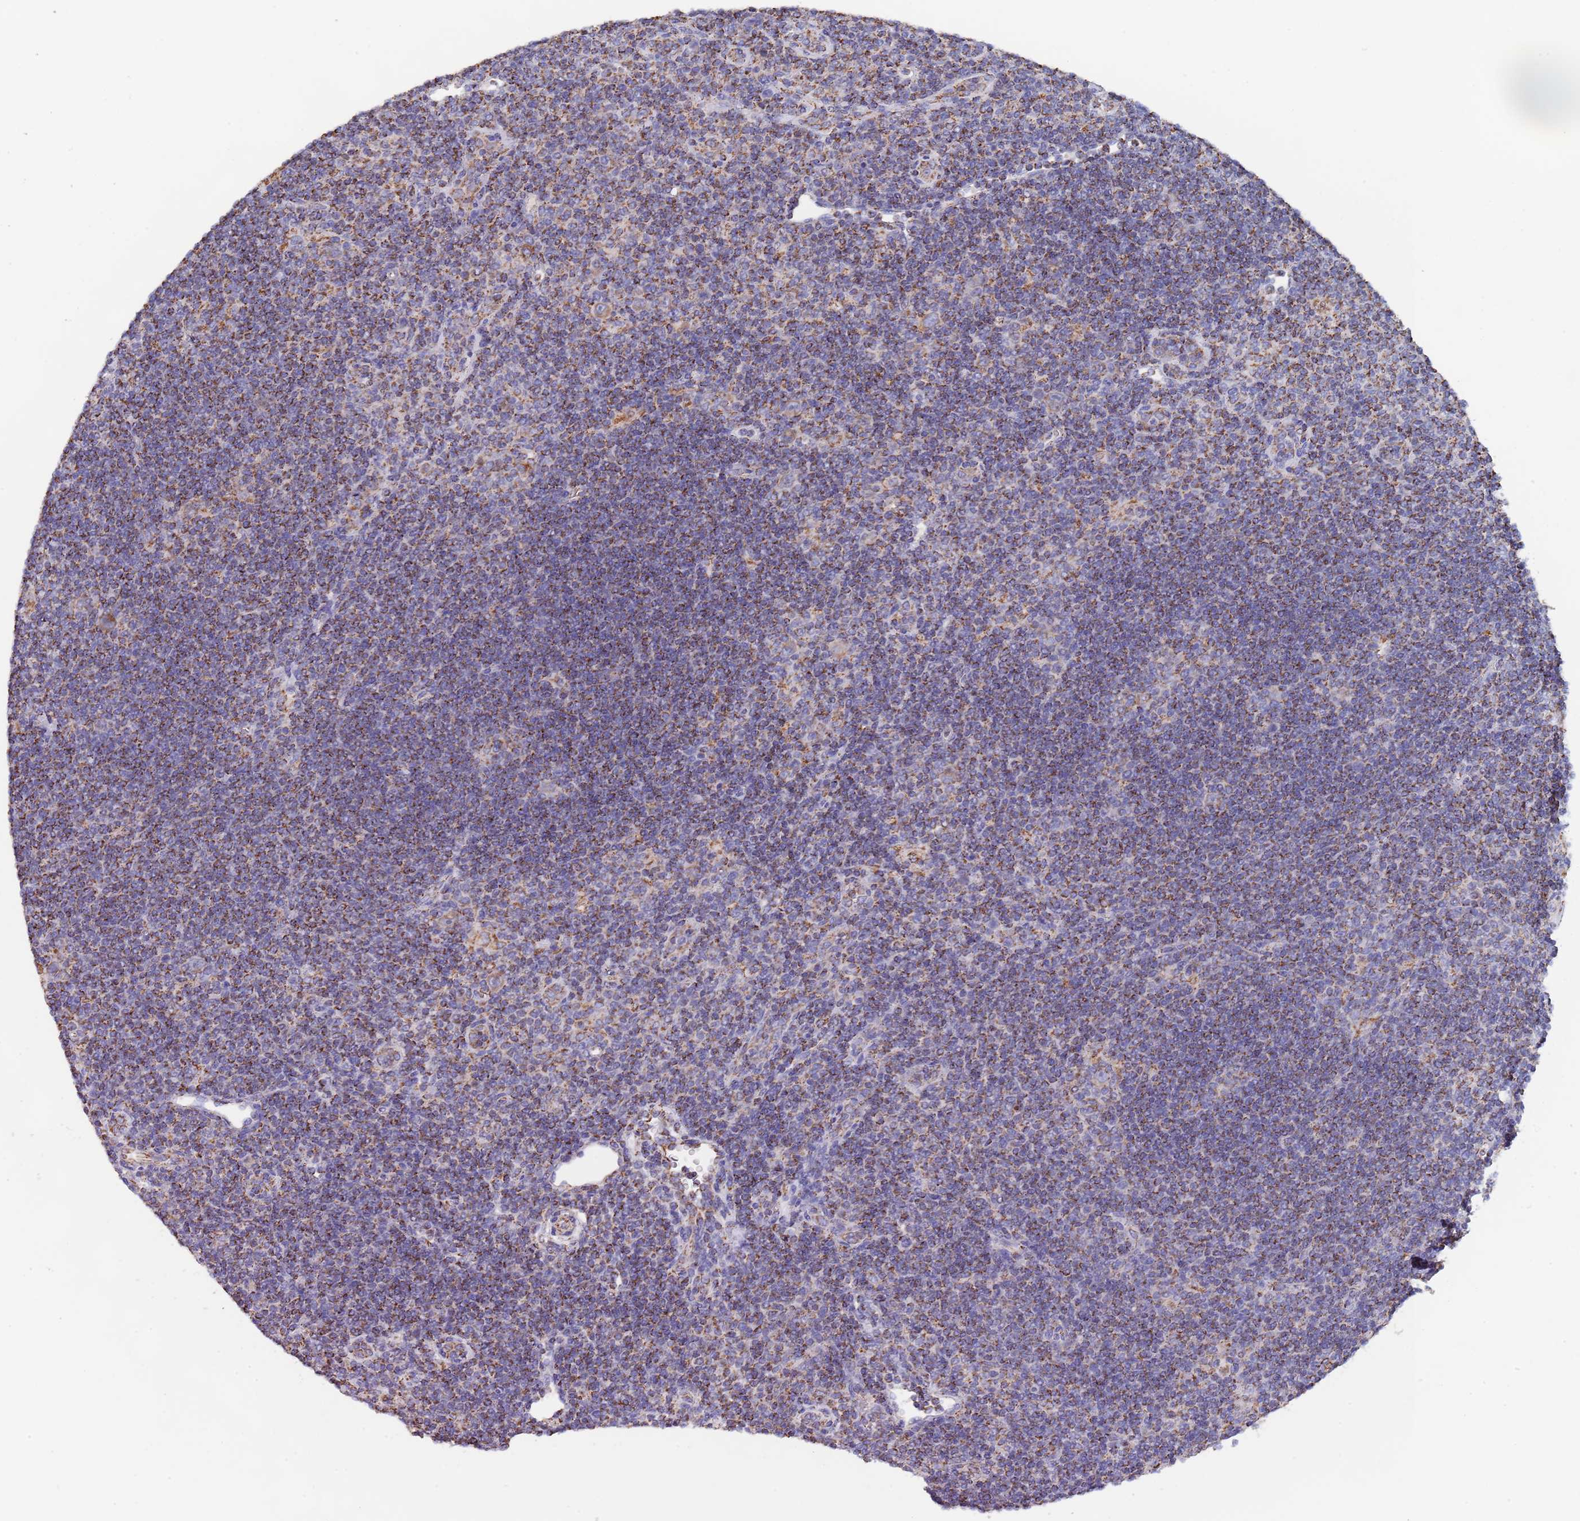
{"staining": {"intensity": "moderate", "quantity": ">75%", "location": "cytoplasmic/membranous"}, "tissue": "lymphoma", "cell_type": "Tumor cells", "image_type": "cancer", "snomed": [{"axis": "morphology", "description": "Hodgkin's disease, NOS"}, {"axis": "topography", "description": "Lymph node"}], "caption": "Hodgkin's disease stained for a protein (brown) demonstrates moderate cytoplasmic/membranous positive staining in about >75% of tumor cells.", "gene": "PGP", "patient": {"sex": "female", "age": 57}}